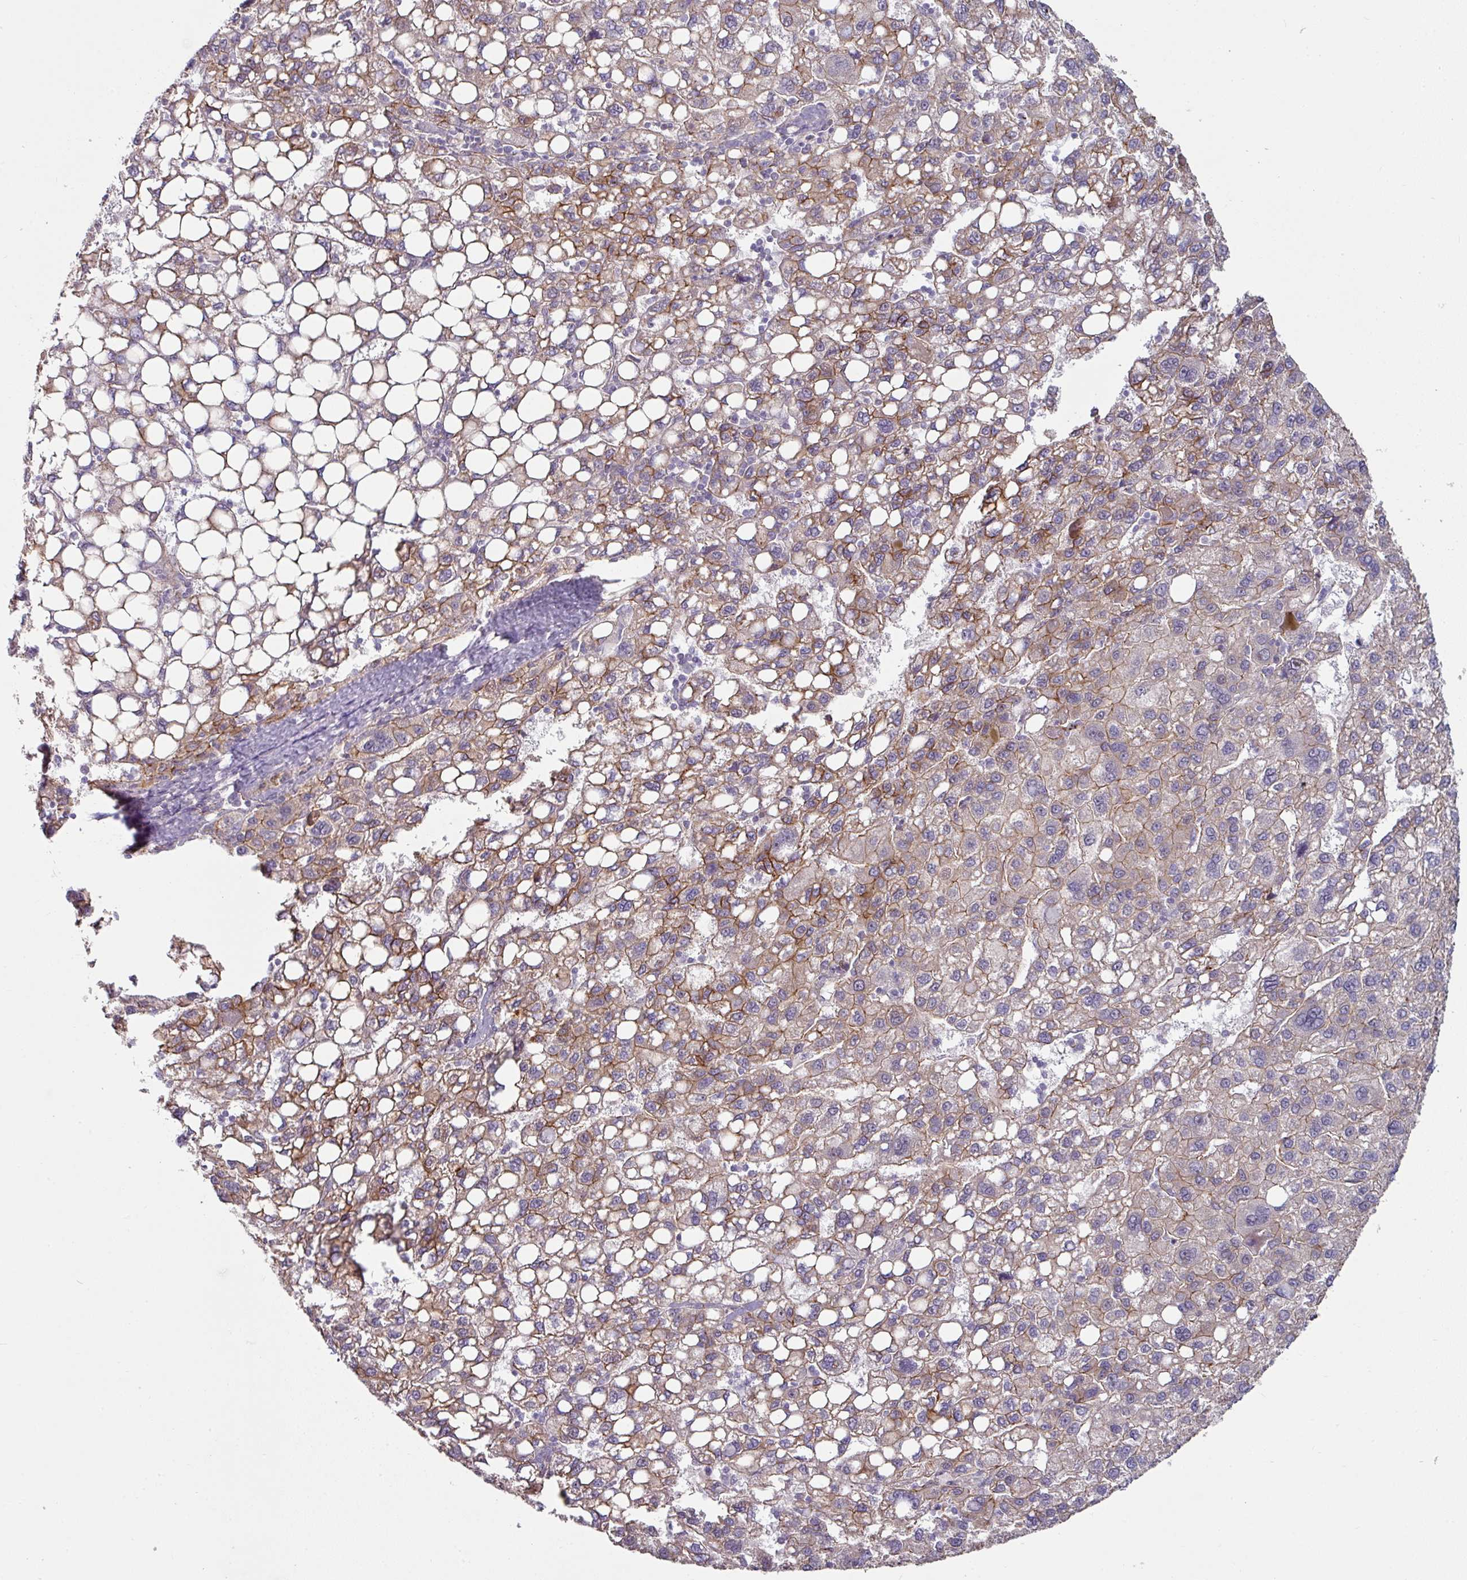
{"staining": {"intensity": "moderate", "quantity": "25%-75%", "location": "cytoplasmic/membranous"}, "tissue": "liver cancer", "cell_type": "Tumor cells", "image_type": "cancer", "snomed": [{"axis": "morphology", "description": "Carcinoma, Hepatocellular, NOS"}, {"axis": "topography", "description": "Liver"}], "caption": "Immunohistochemical staining of human liver cancer reveals moderate cytoplasmic/membranous protein expression in about 25%-75% of tumor cells.", "gene": "JUP", "patient": {"sex": "female", "age": 82}}